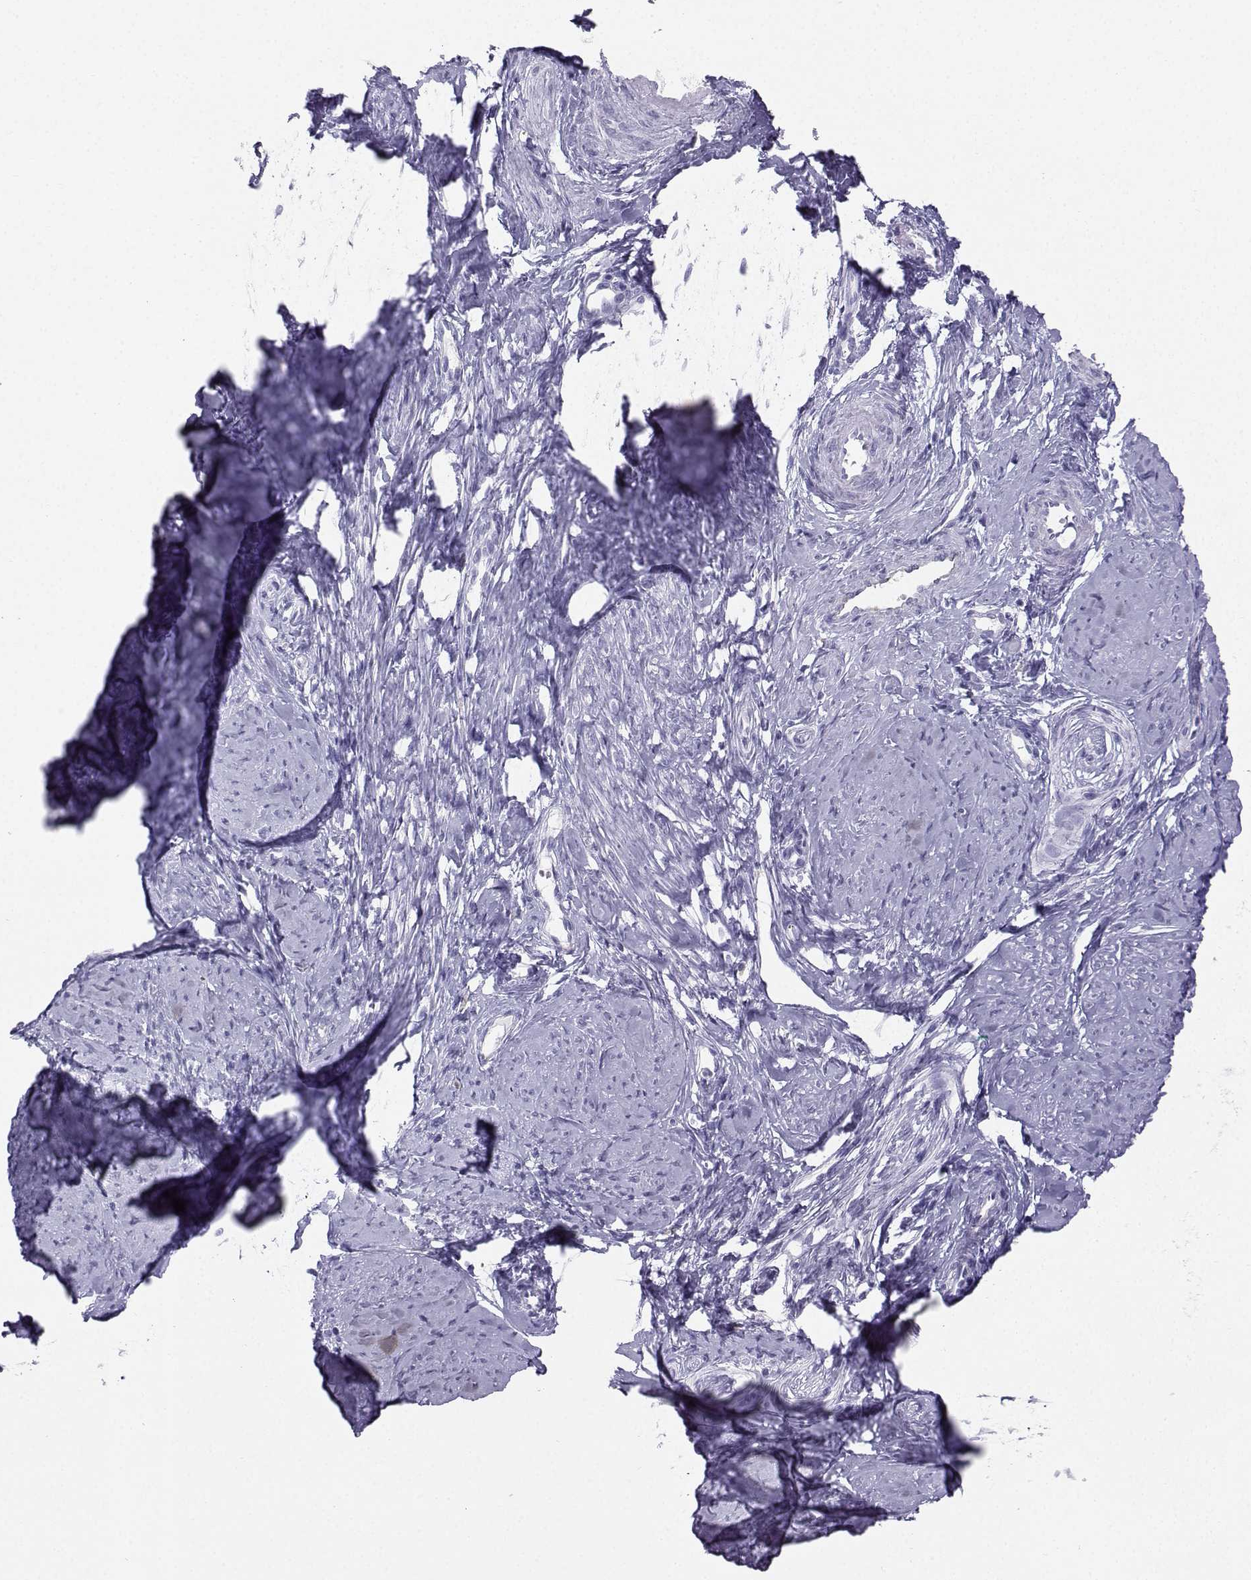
{"staining": {"intensity": "negative", "quantity": "none", "location": "none"}, "tissue": "smooth muscle", "cell_type": "Smooth muscle cells", "image_type": "normal", "snomed": [{"axis": "morphology", "description": "Normal tissue, NOS"}, {"axis": "topography", "description": "Smooth muscle"}], "caption": "Immunohistochemistry (IHC) image of benign smooth muscle: human smooth muscle stained with DAB (3,3'-diaminobenzidine) demonstrates no significant protein staining in smooth muscle cells.", "gene": "IQCD", "patient": {"sex": "female", "age": 48}}